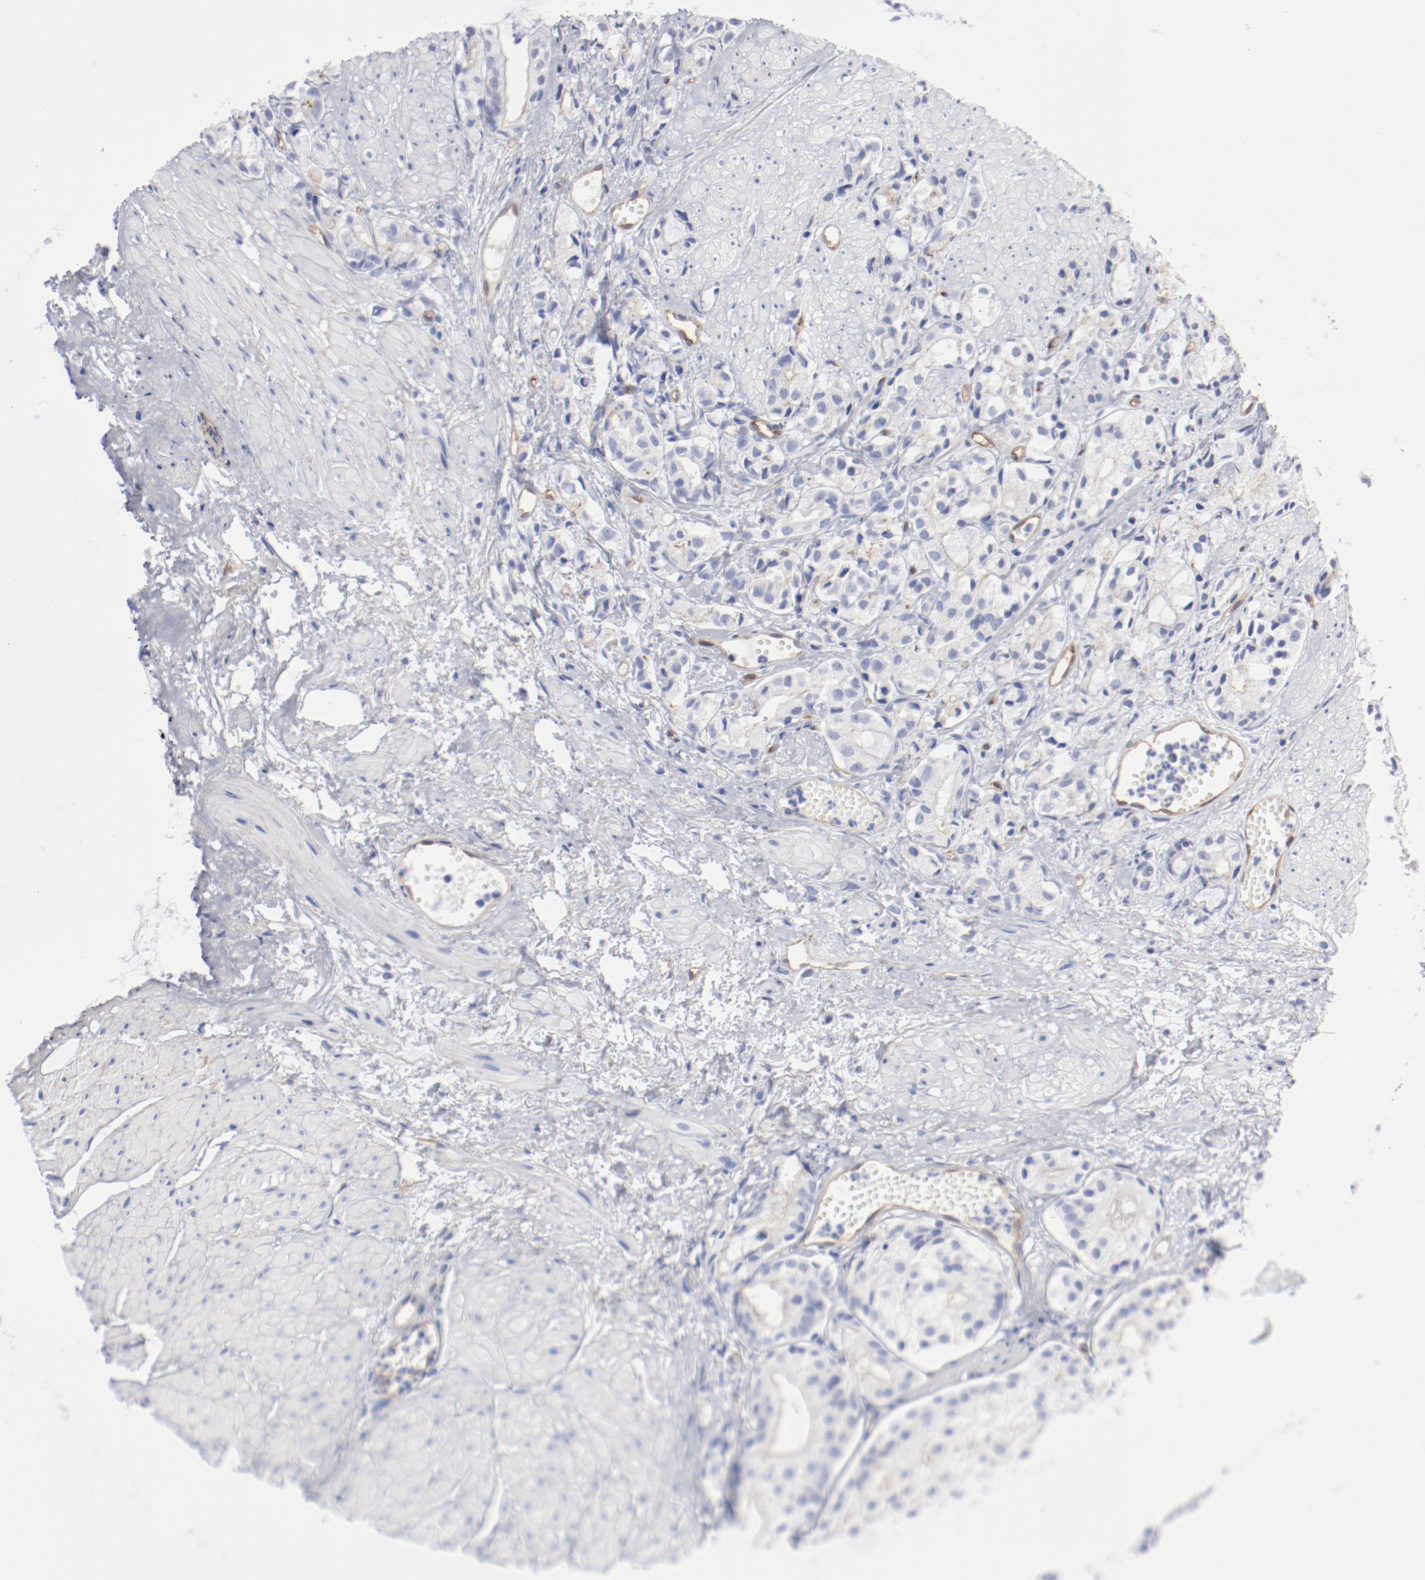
{"staining": {"intensity": "weak", "quantity": "<25%", "location": "cytoplasmic/membranous"}, "tissue": "prostate cancer", "cell_type": "Tumor cells", "image_type": "cancer", "snomed": [{"axis": "morphology", "description": "Adenocarcinoma, High grade"}, {"axis": "topography", "description": "Prostate"}], "caption": "IHC of adenocarcinoma (high-grade) (prostate) shows no staining in tumor cells.", "gene": "SHANK3", "patient": {"sex": "male", "age": 85}}